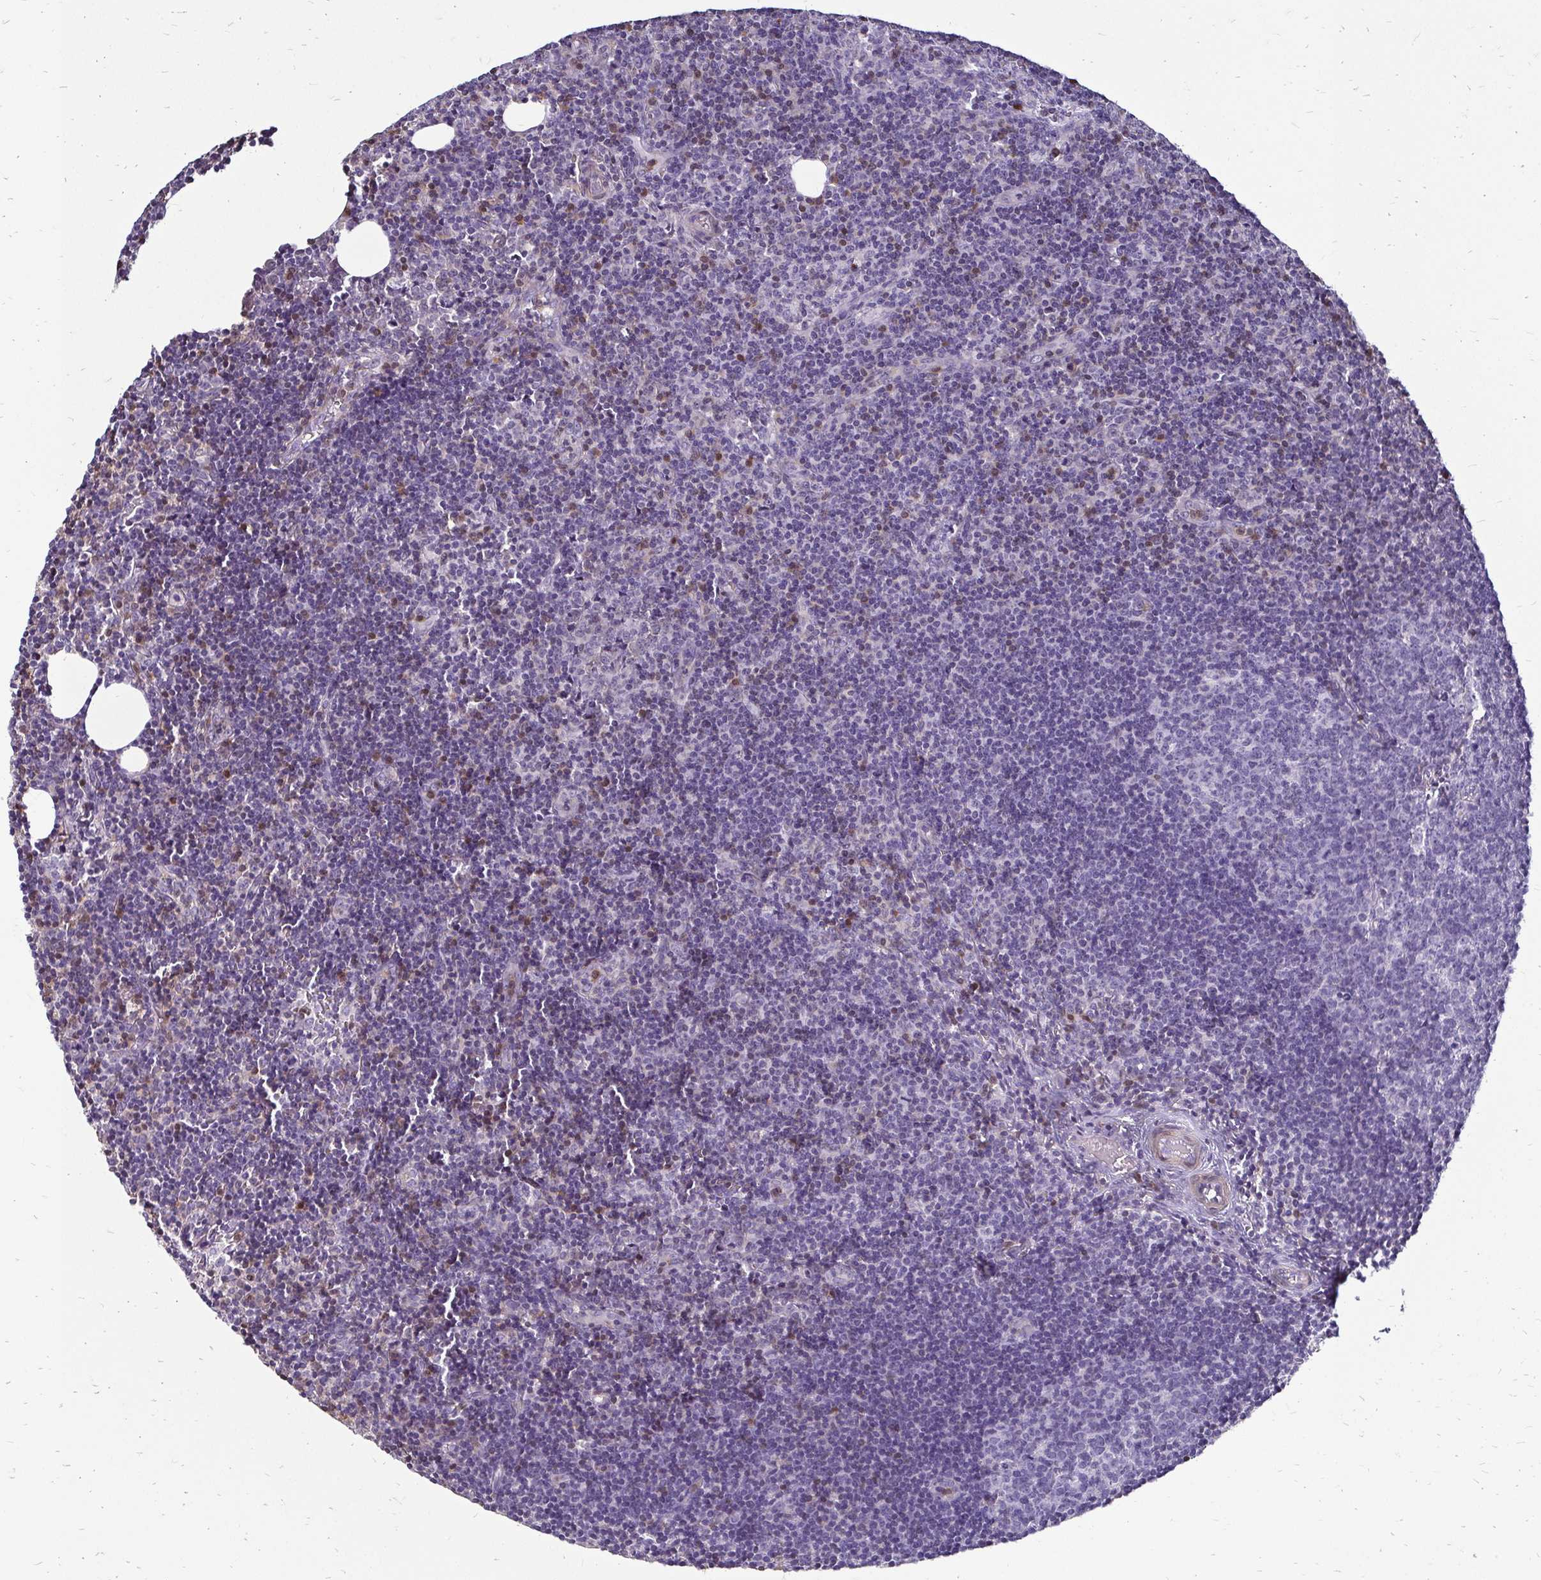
{"staining": {"intensity": "negative", "quantity": "none", "location": "none"}, "tissue": "lymph node", "cell_type": "Germinal center cells", "image_type": "normal", "snomed": [{"axis": "morphology", "description": "Normal tissue, NOS"}, {"axis": "topography", "description": "Lymph node"}], "caption": "A high-resolution micrograph shows IHC staining of normal lymph node, which shows no significant staining in germinal center cells. The staining was performed using DAB to visualize the protein expression in brown, while the nuclei were stained in blue with hematoxylin (Magnification: 20x).", "gene": "ZFP1", "patient": {"sex": "female", "age": 41}}